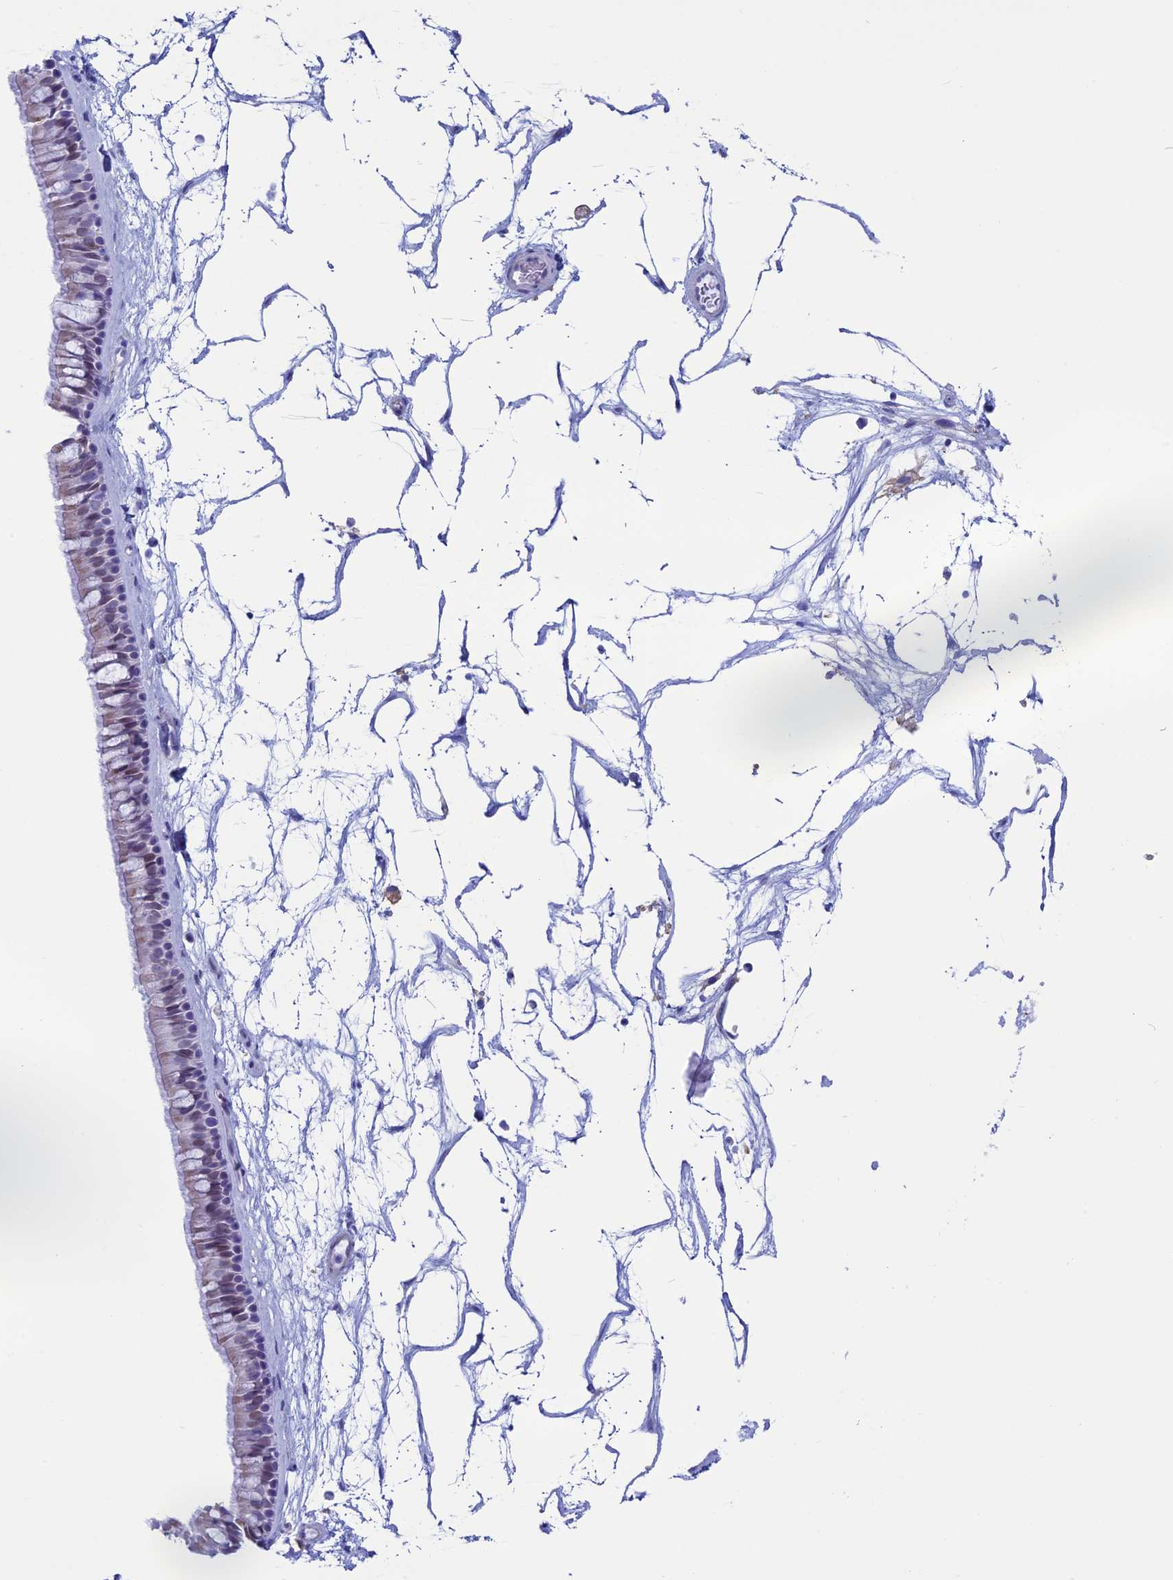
{"staining": {"intensity": "weak", "quantity": "25%-75%", "location": "cytoplasmic/membranous,nuclear"}, "tissue": "nasopharynx", "cell_type": "Respiratory epithelial cells", "image_type": "normal", "snomed": [{"axis": "morphology", "description": "Normal tissue, NOS"}, {"axis": "topography", "description": "Nasopharynx"}], "caption": "Immunohistochemical staining of benign human nasopharynx reveals weak cytoplasmic/membranous,nuclear protein expression in approximately 25%-75% of respiratory epithelial cells.", "gene": "FAM169A", "patient": {"sex": "male", "age": 64}}